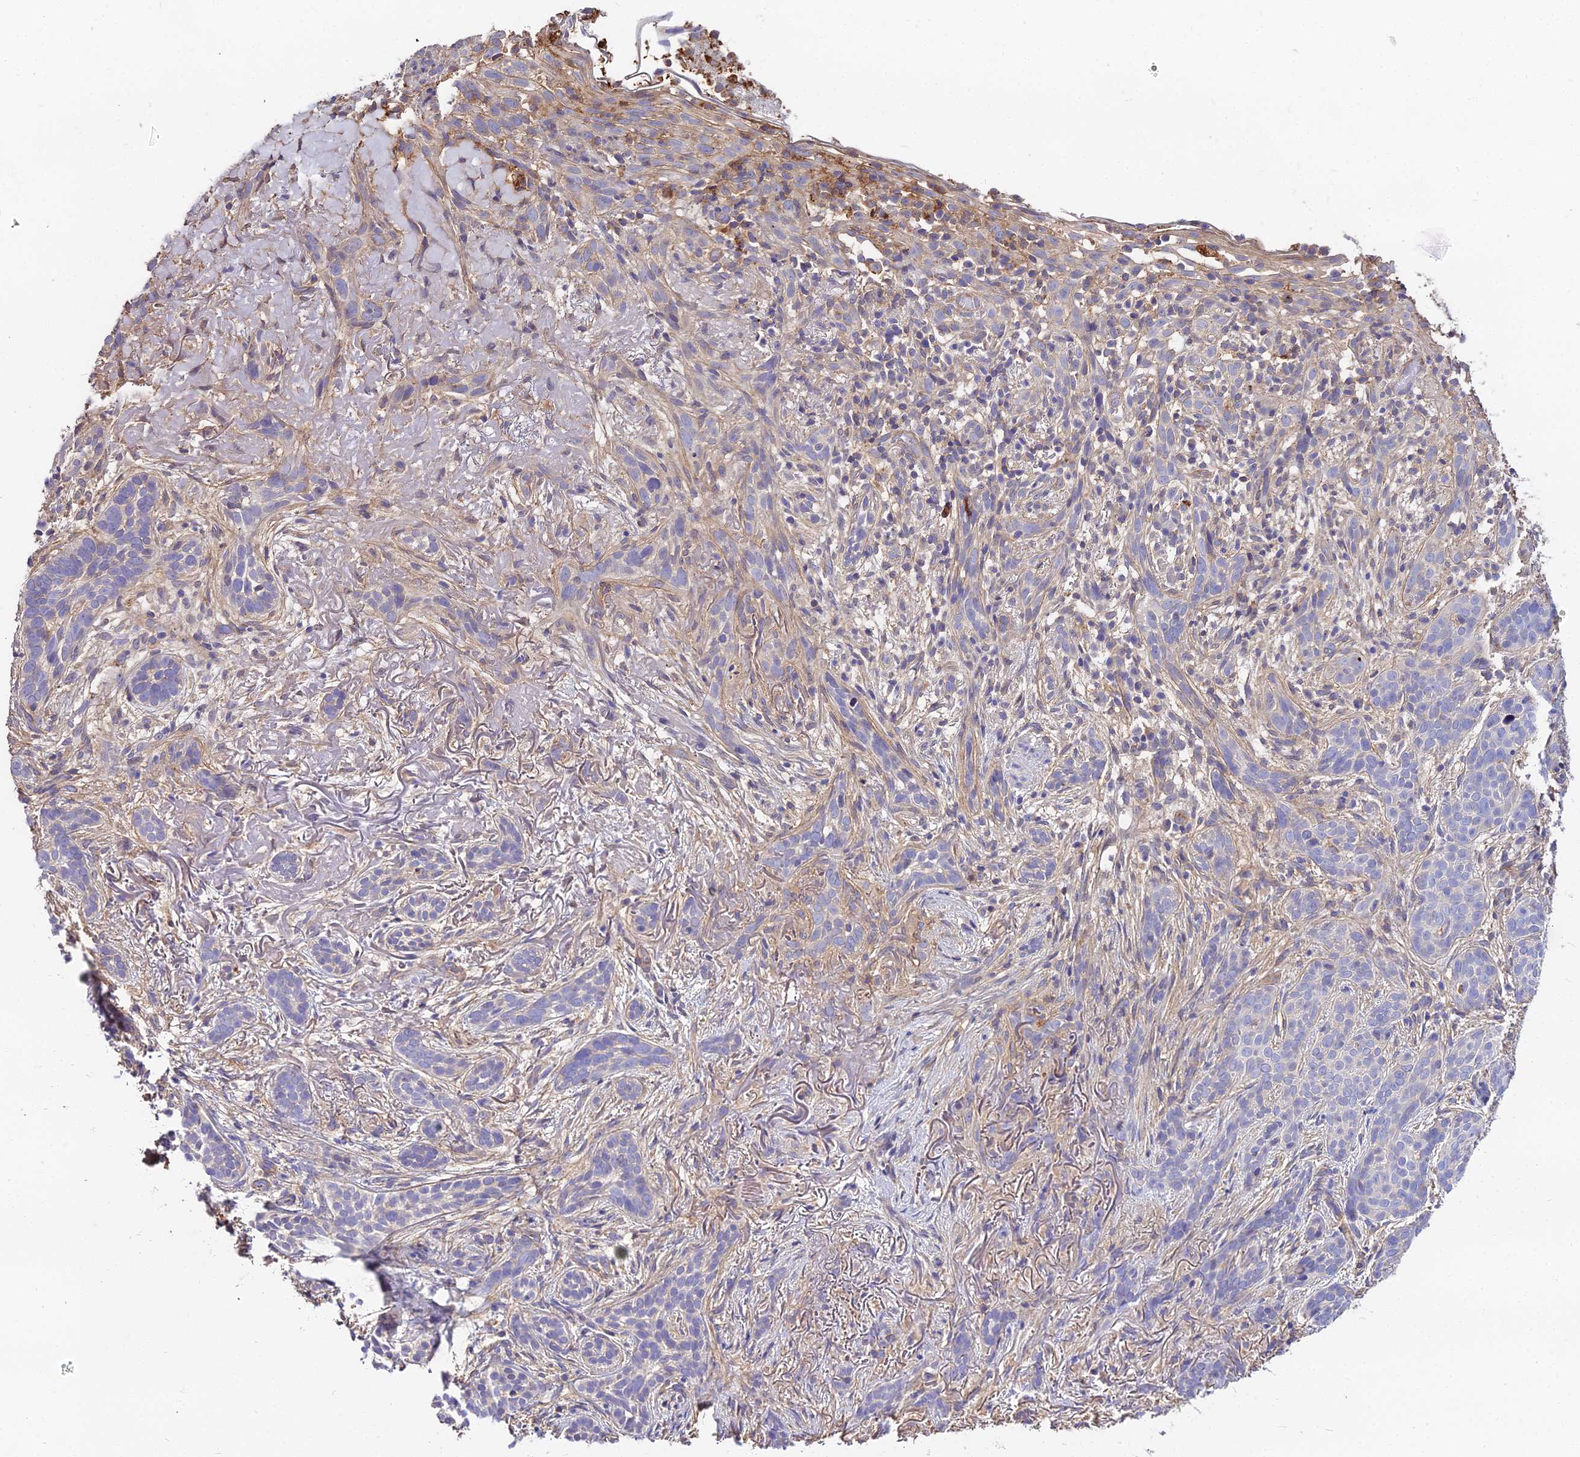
{"staining": {"intensity": "negative", "quantity": "none", "location": "none"}, "tissue": "skin cancer", "cell_type": "Tumor cells", "image_type": "cancer", "snomed": [{"axis": "morphology", "description": "Basal cell carcinoma"}, {"axis": "topography", "description": "Skin"}], "caption": "Skin basal cell carcinoma was stained to show a protein in brown. There is no significant positivity in tumor cells. (DAB immunohistochemistry, high magnification).", "gene": "GLYAT", "patient": {"sex": "male", "age": 71}}